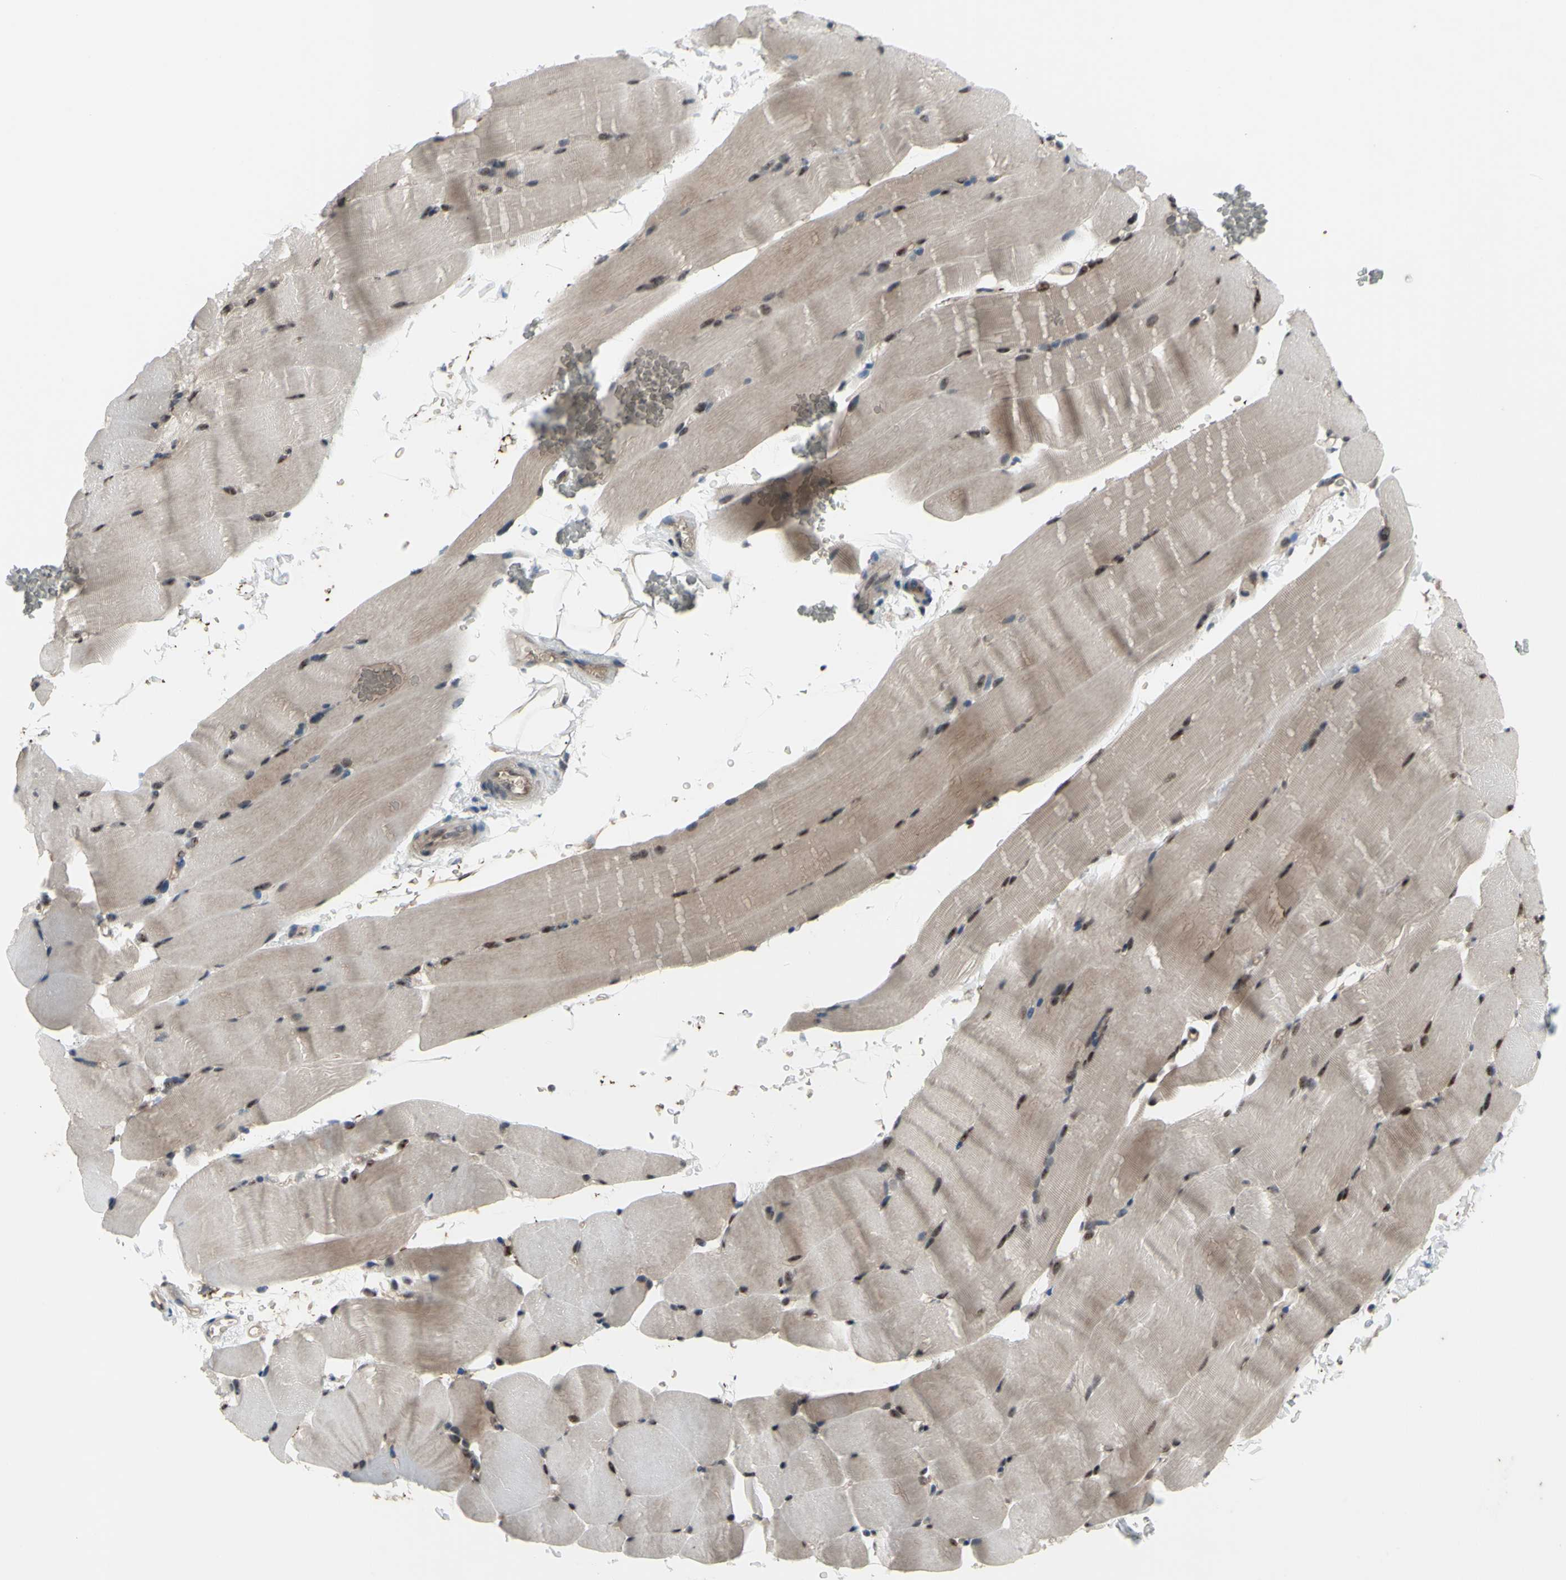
{"staining": {"intensity": "moderate", "quantity": ">75%", "location": "cytoplasmic/membranous,nuclear"}, "tissue": "skeletal muscle", "cell_type": "Myocytes", "image_type": "normal", "snomed": [{"axis": "morphology", "description": "Normal tissue, NOS"}, {"axis": "topography", "description": "Skeletal muscle"}, {"axis": "topography", "description": "Parathyroid gland"}], "caption": "A medium amount of moderate cytoplasmic/membranous,nuclear positivity is appreciated in about >75% of myocytes in normal skeletal muscle.", "gene": "TRDMT1", "patient": {"sex": "female", "age": 37}}